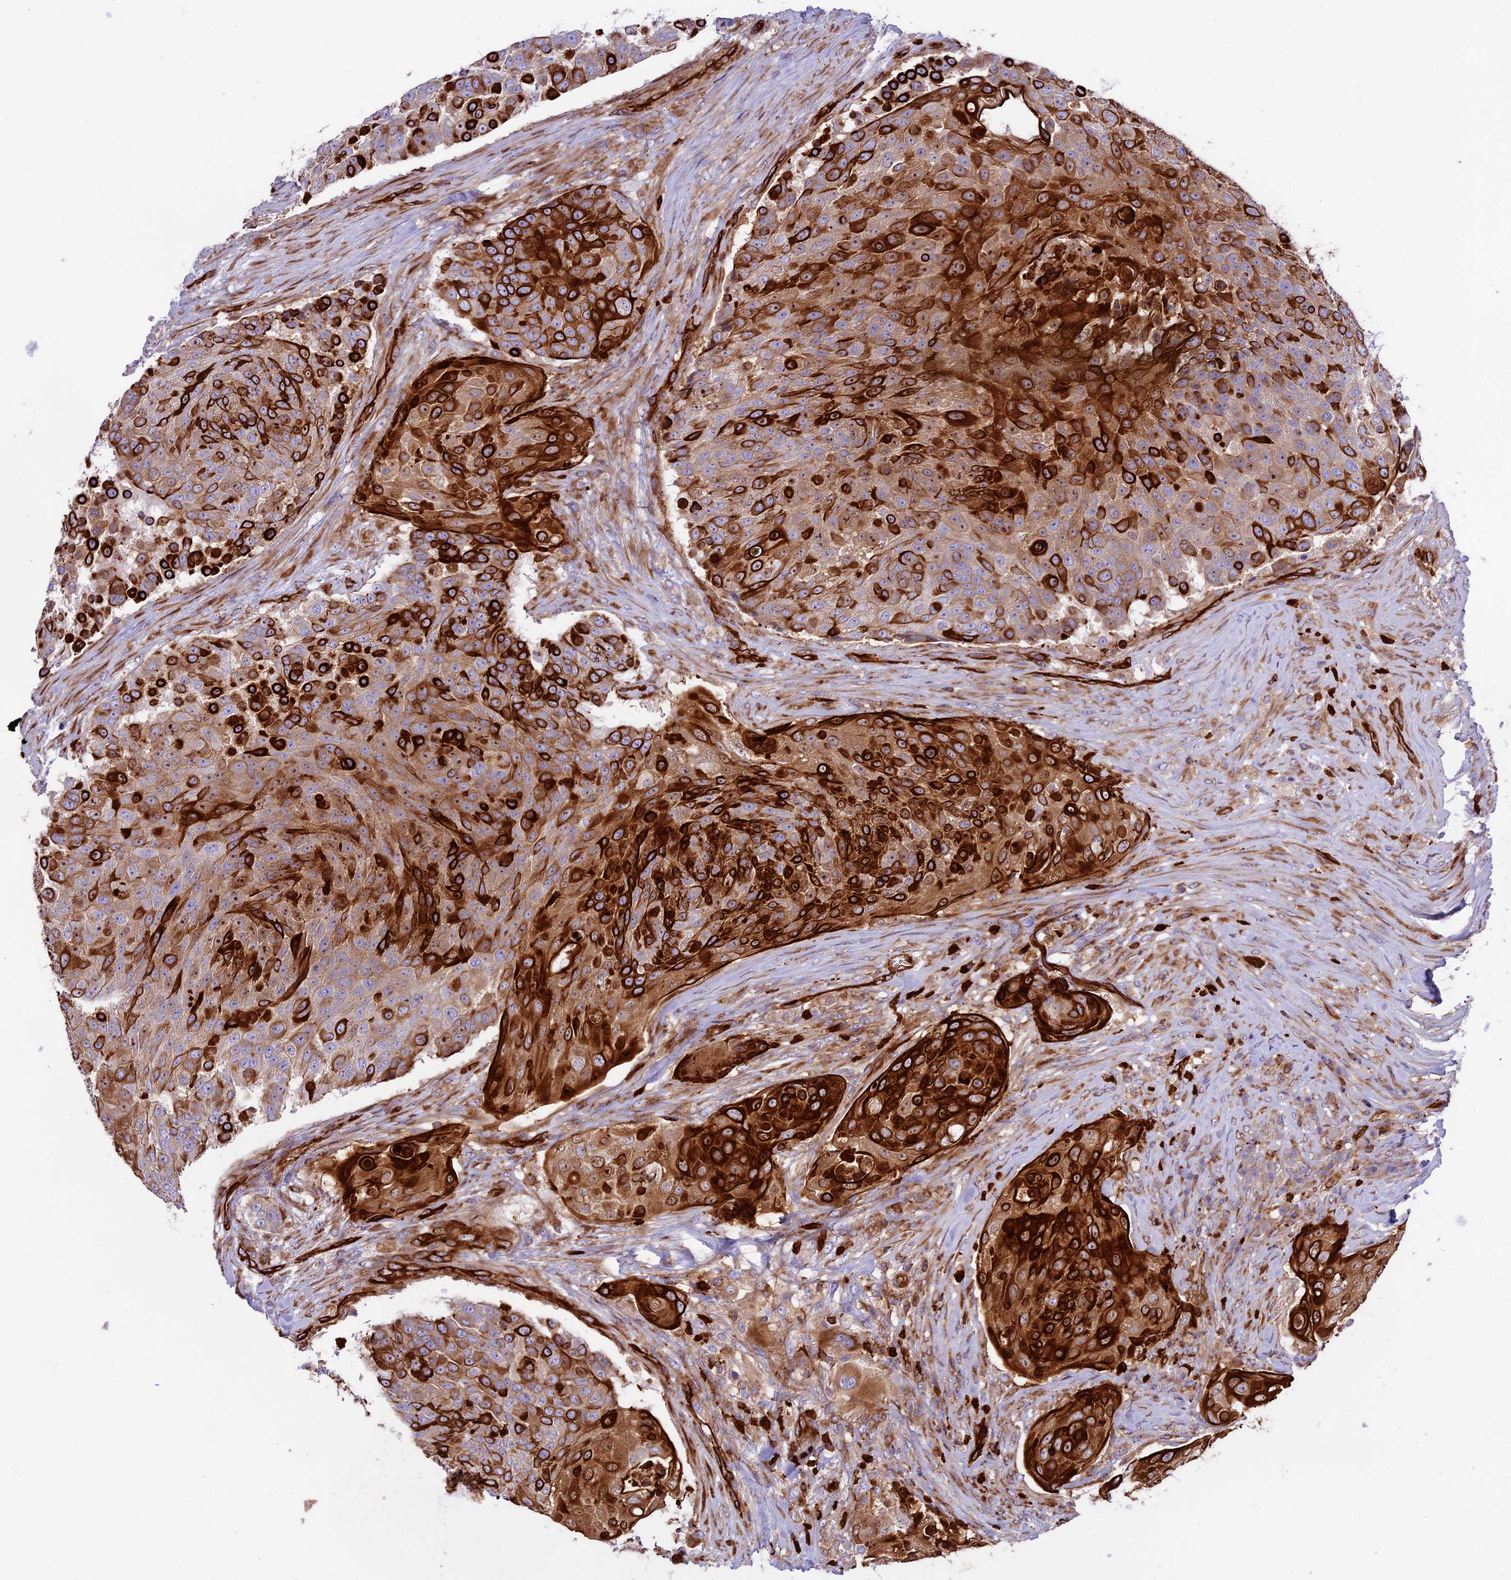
{"staining": {"intensity": "strong", "quantity": "25%-75%", "location": "cytoplasmic/membranous,nuclear"}, "tissue": "urothelial cancer", "cell_type": "Tumor cells", "image_type": "cancer", "snomed": [{"axis": "morphology", "description": "Urothelial carcinoma, High grade"}, {"axis": "topography", "description": "Urinary bladder"}], "caption": "Urothelial cancer stained with a protein marker shows strong staining in tumor cells.", "gene": "CD99L2", "patient": {"sex": "female", "age": 63}}